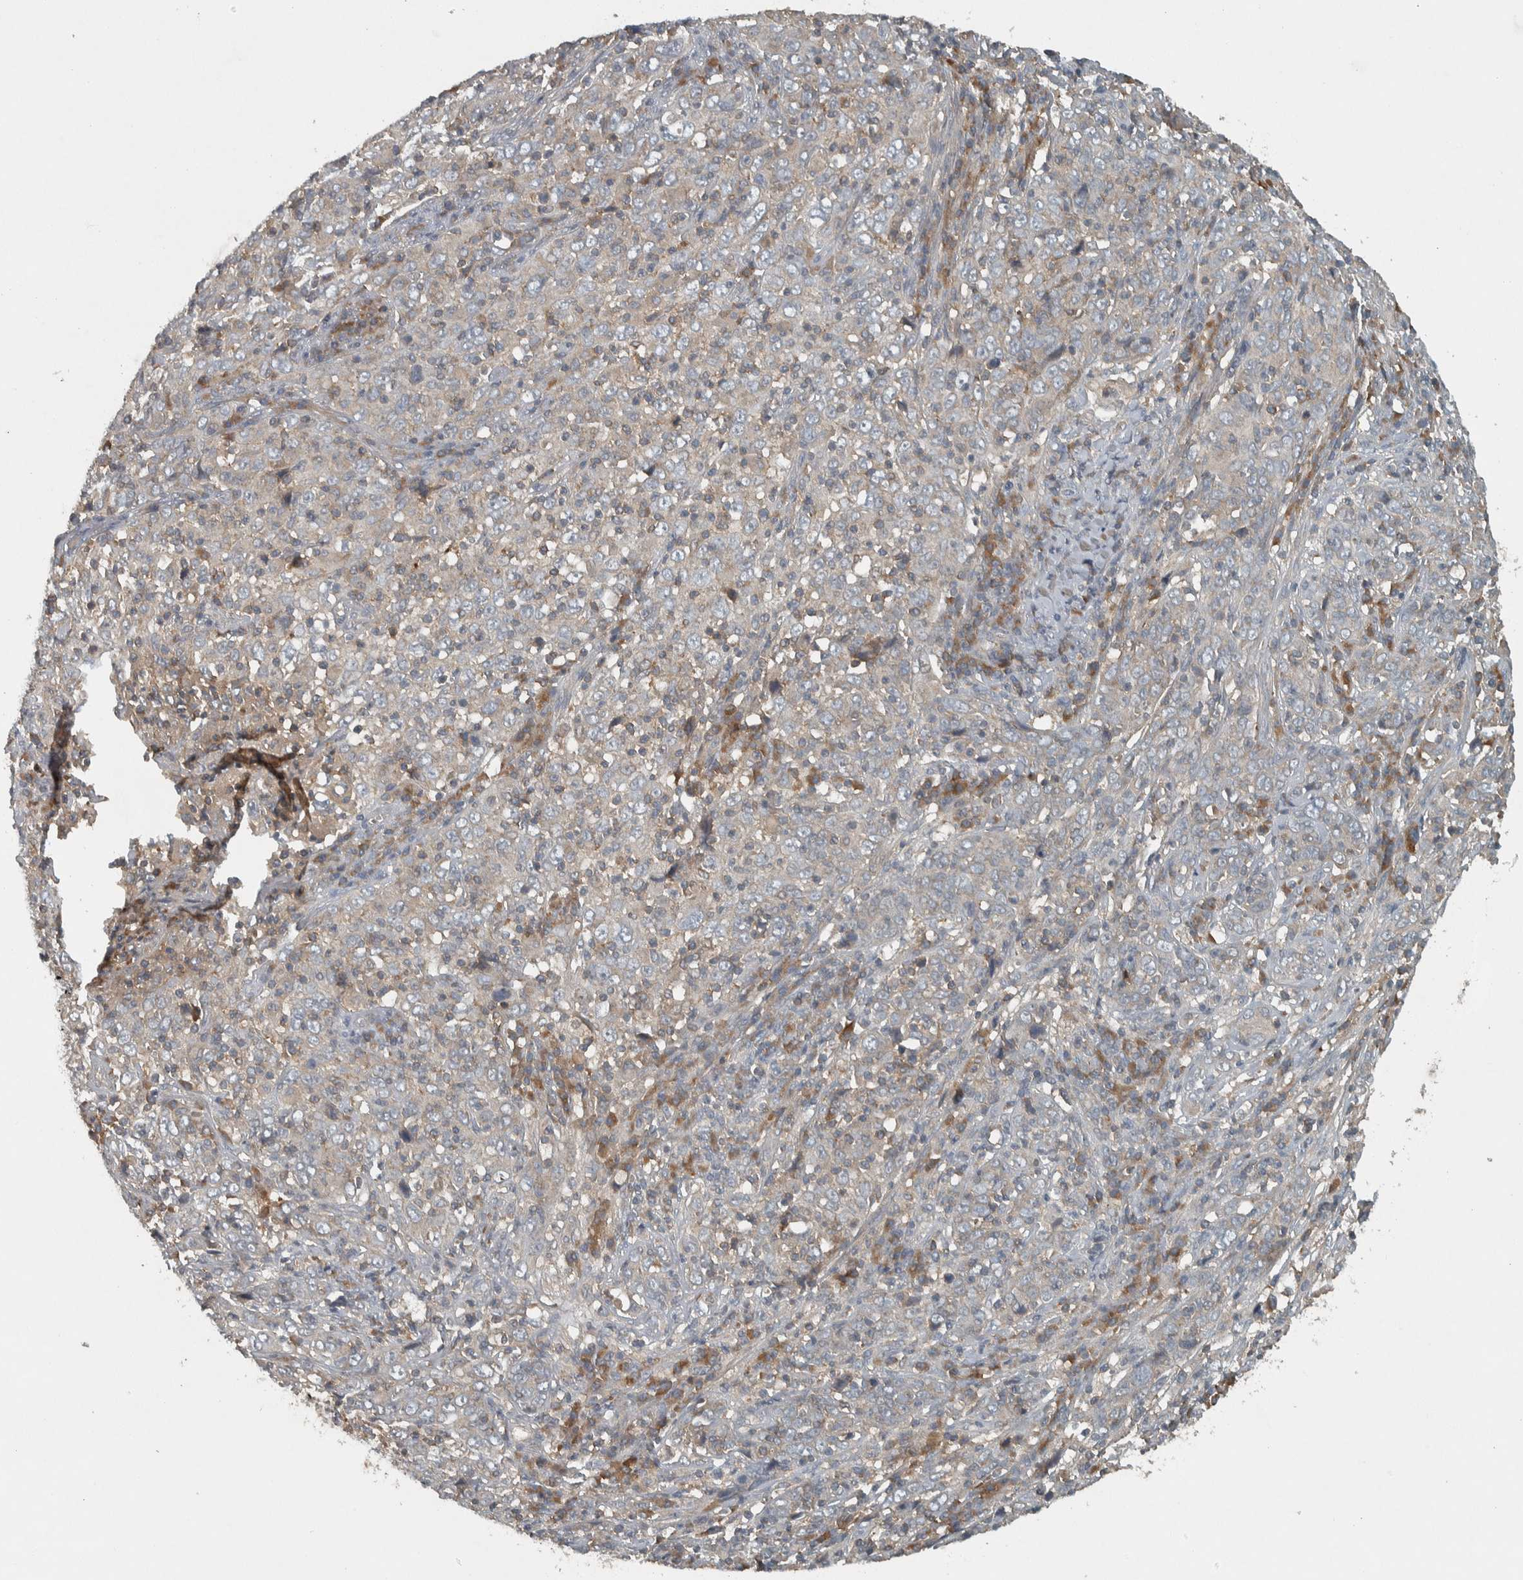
{"staining": {"intensity": "weak", "quantity": "<25%", "location": "cytoplasmic/membranous"}, "tissue": "cervical cancer", "cell_type": "Tumor cells", "image_type": "cancer", "snomed": [{"axis": "morphology", "description": "Squamous cell carcinoma, NOS"}, {"axis": "topography", "description": "Cervix"}], "caption": "High magnification brightfield microscopy of cervical squamous cell carcinoma stained with DAB (3,3'-diaminobenzidine) (brown) and counterstained with hematoxylin (blue): tumor cells show no significant expression. Nuclei are stained in blue.", "gene": "CLCN2", "patient": {"sex": "female", "age": 46}}